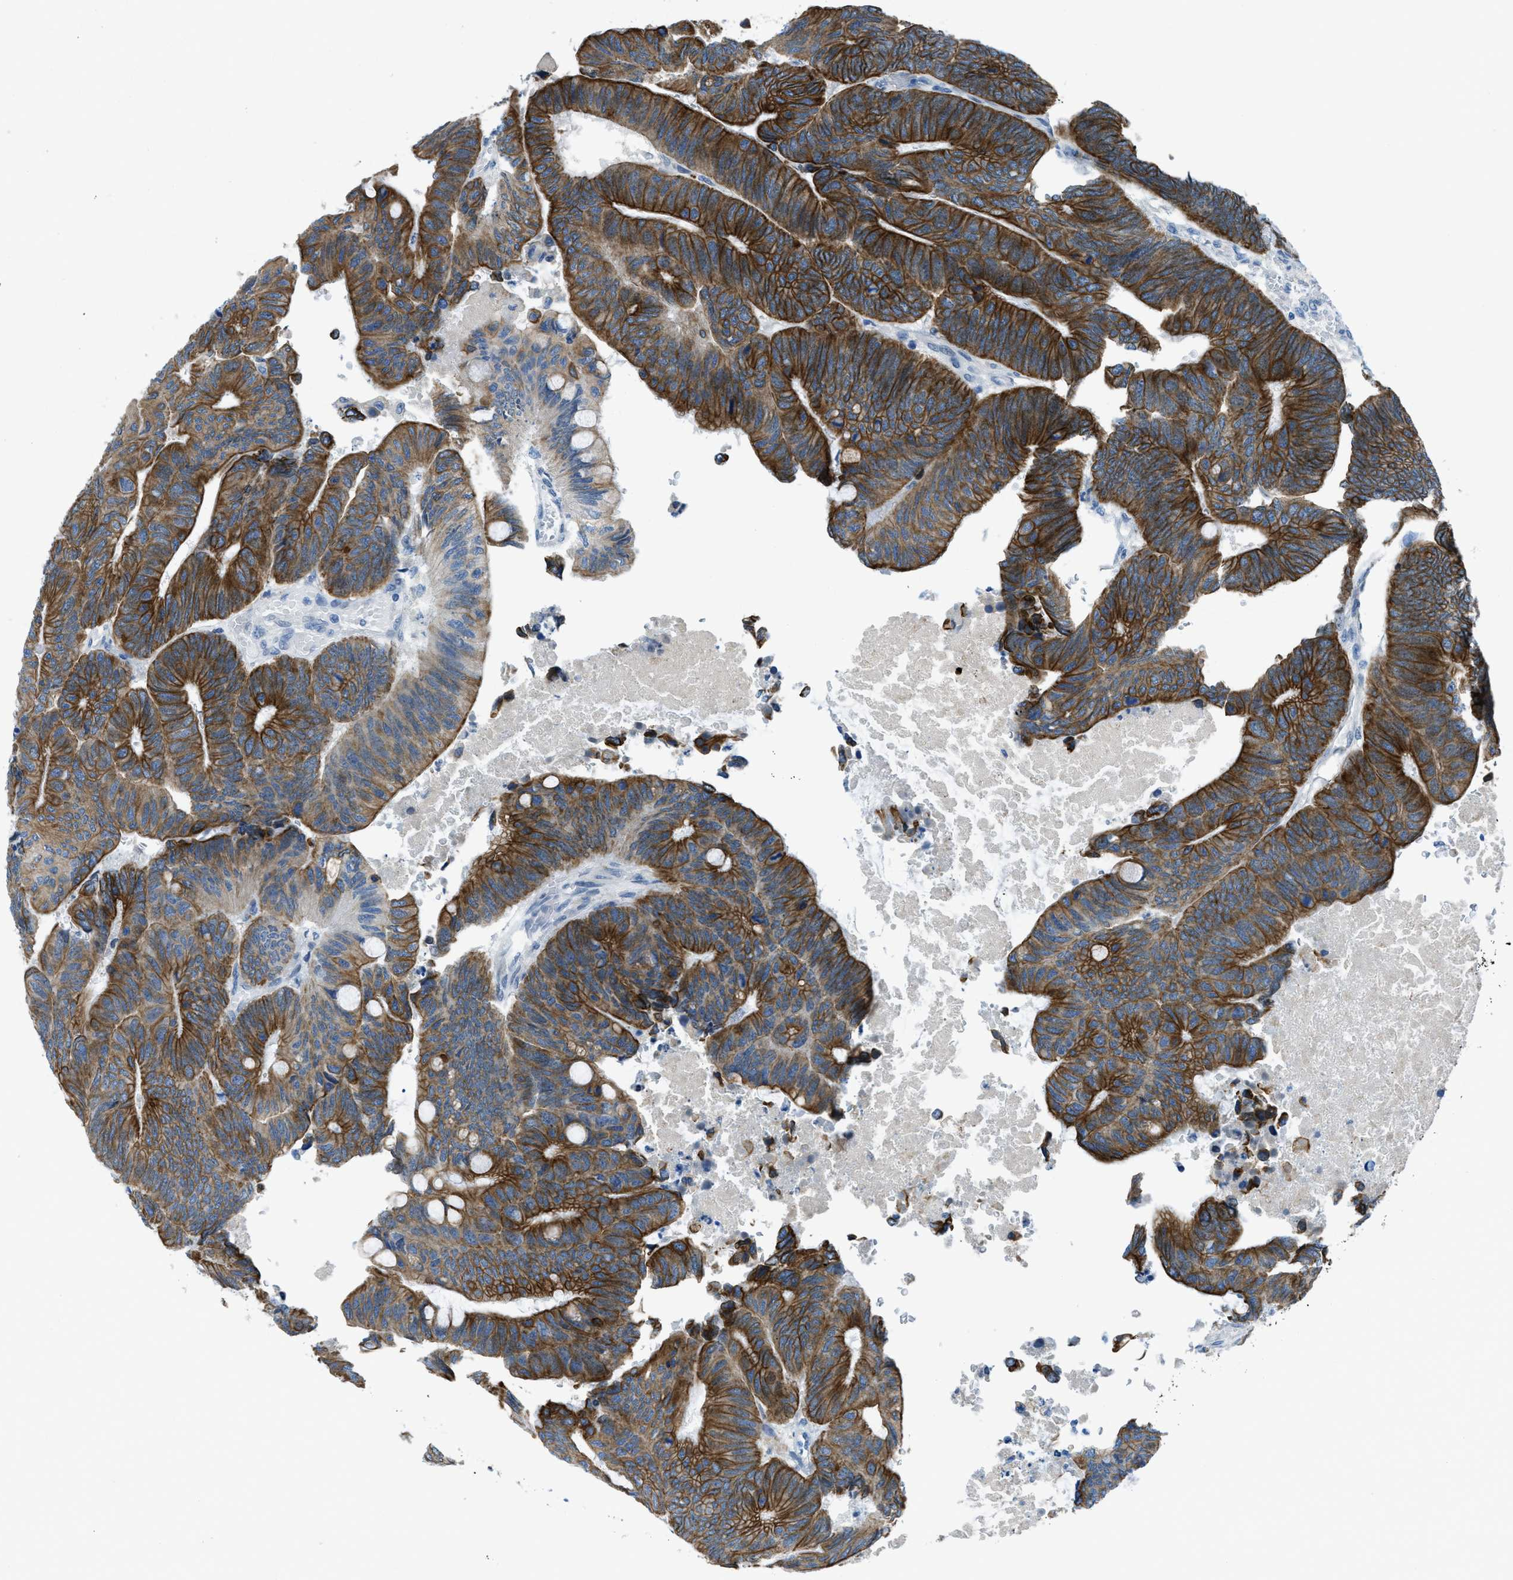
{"staining": {"intensity": "strong", "quantity": ">75%", "location": "cytoplasmic/membranous"}, "tissue": "colorectal cancer", "cell_type": "Tumor cells", "image_type": "cancer", "snomed": [{"axis": "morphology", "description": "Normal tissue, NOS"}, {"axis": "morphology", "description": "Adenocarcinoma, NOS"}, {"axis": "topography", "description": "Rectum"}, {"axis": "topography", "description": "Peripheral nerve tissue"}], "caption": "Immunohistochemistry of colorectal cancer demonstrates high levels of strong cytoplasmic/membranous positivity in about >75% of tumor cells. (DAB (3,3'-diaminobenzidine) IHC with brightfield microscopy, high magnification).", "gene": "KLHL8", "patient": {"sex": "male", "age": 92}}